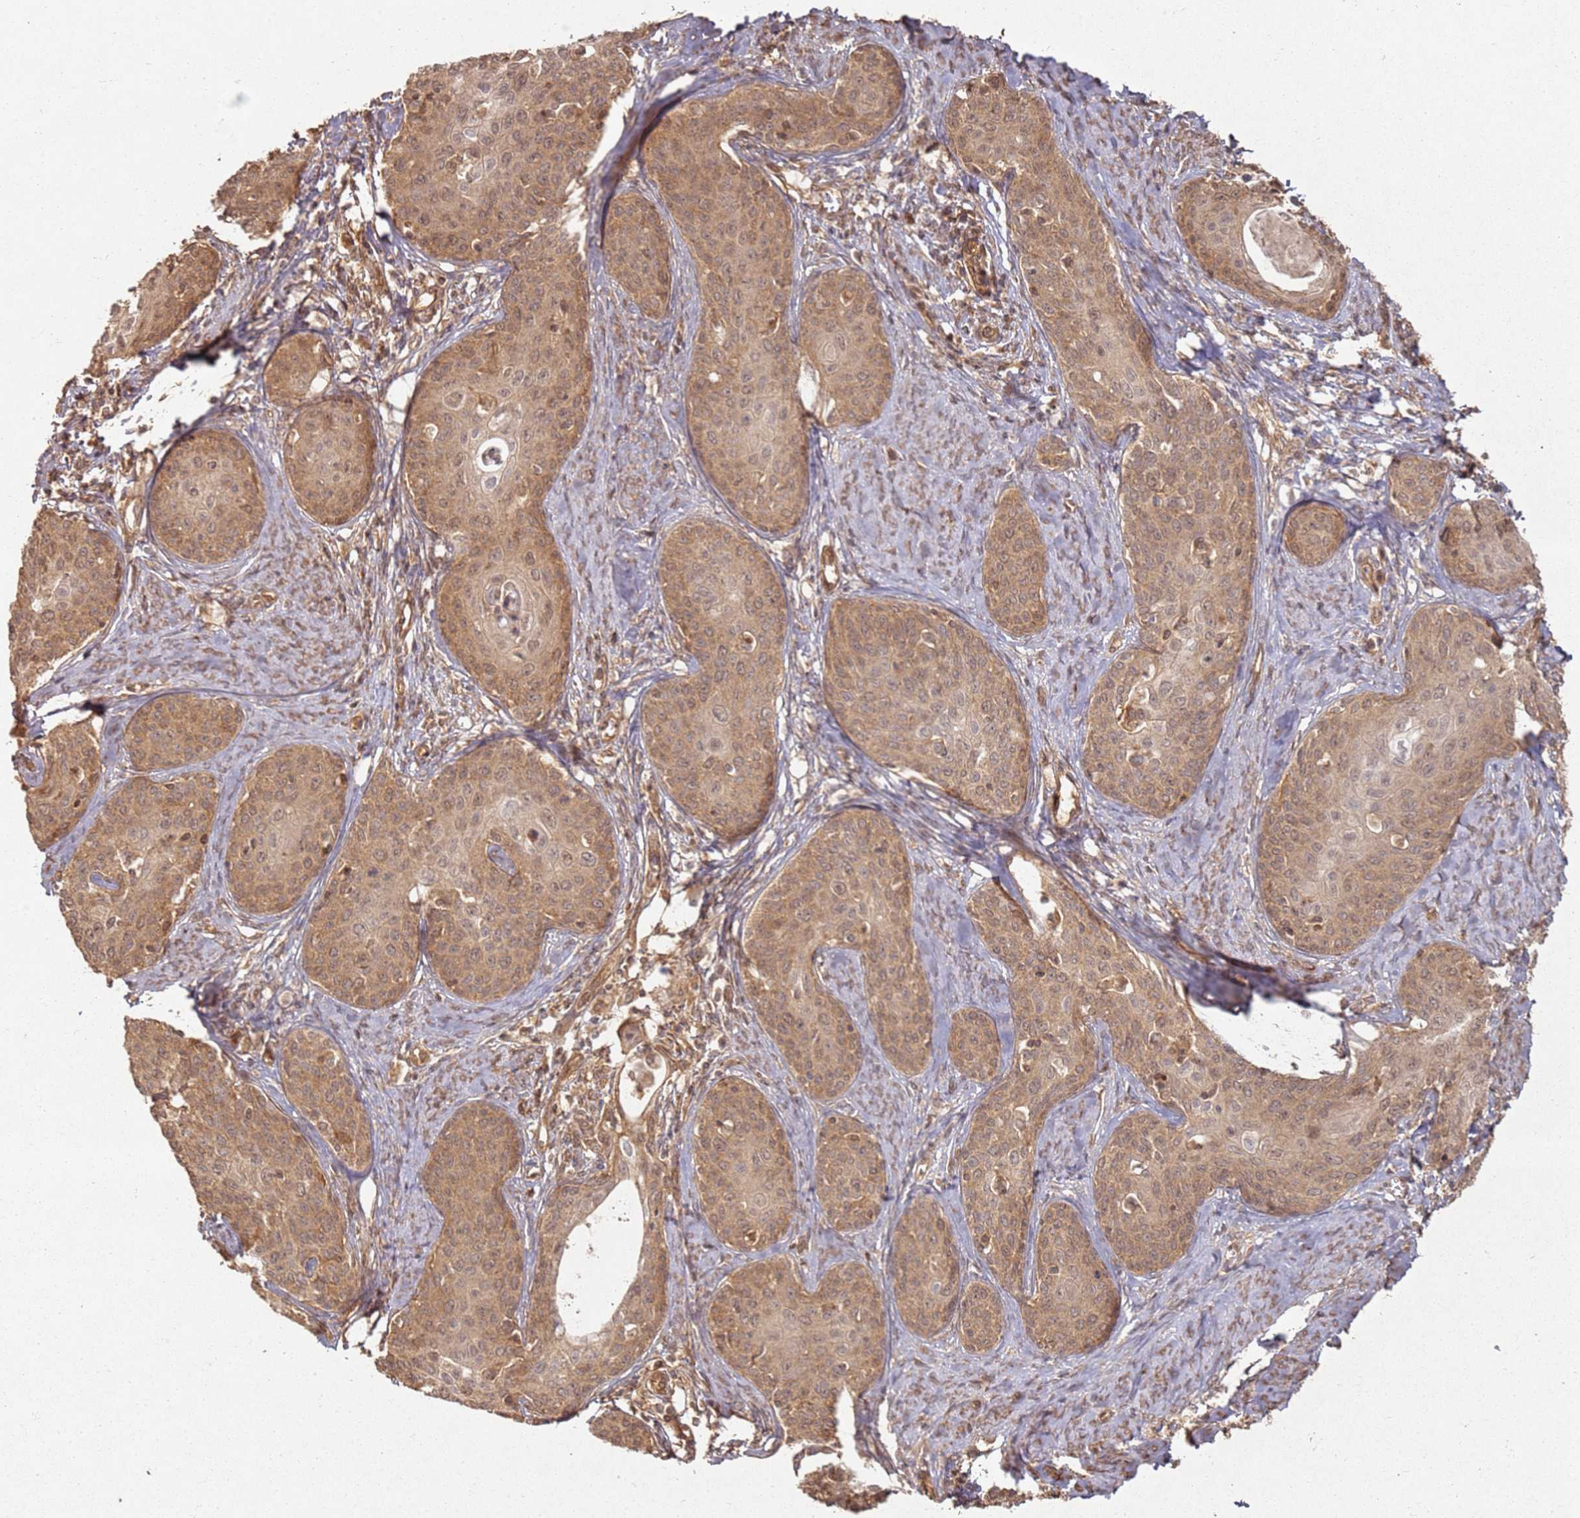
{"staining": {"intensity": "moderate", "quantity": ">75%", "location": "cytoplasmic/membranous"}, "tissue": "cervical cancer", "cell_type": "Tumor cells", "image_type": "cancer", "snomed": [{"axis": "morphology", "description": "Squamous cell carcinoma, NOS"}, {"axis": "topography", "description": "Cervix"}], "caption": "Cervical cancer (squamous cell carcinoma) stained for a protein (brown) demonstrates moderate cytoplasmic/membranous positive staining in approximately >75% of tumor cells.", "gene": "ZNF776", "patient": {"sex": "female", "age": 52}}